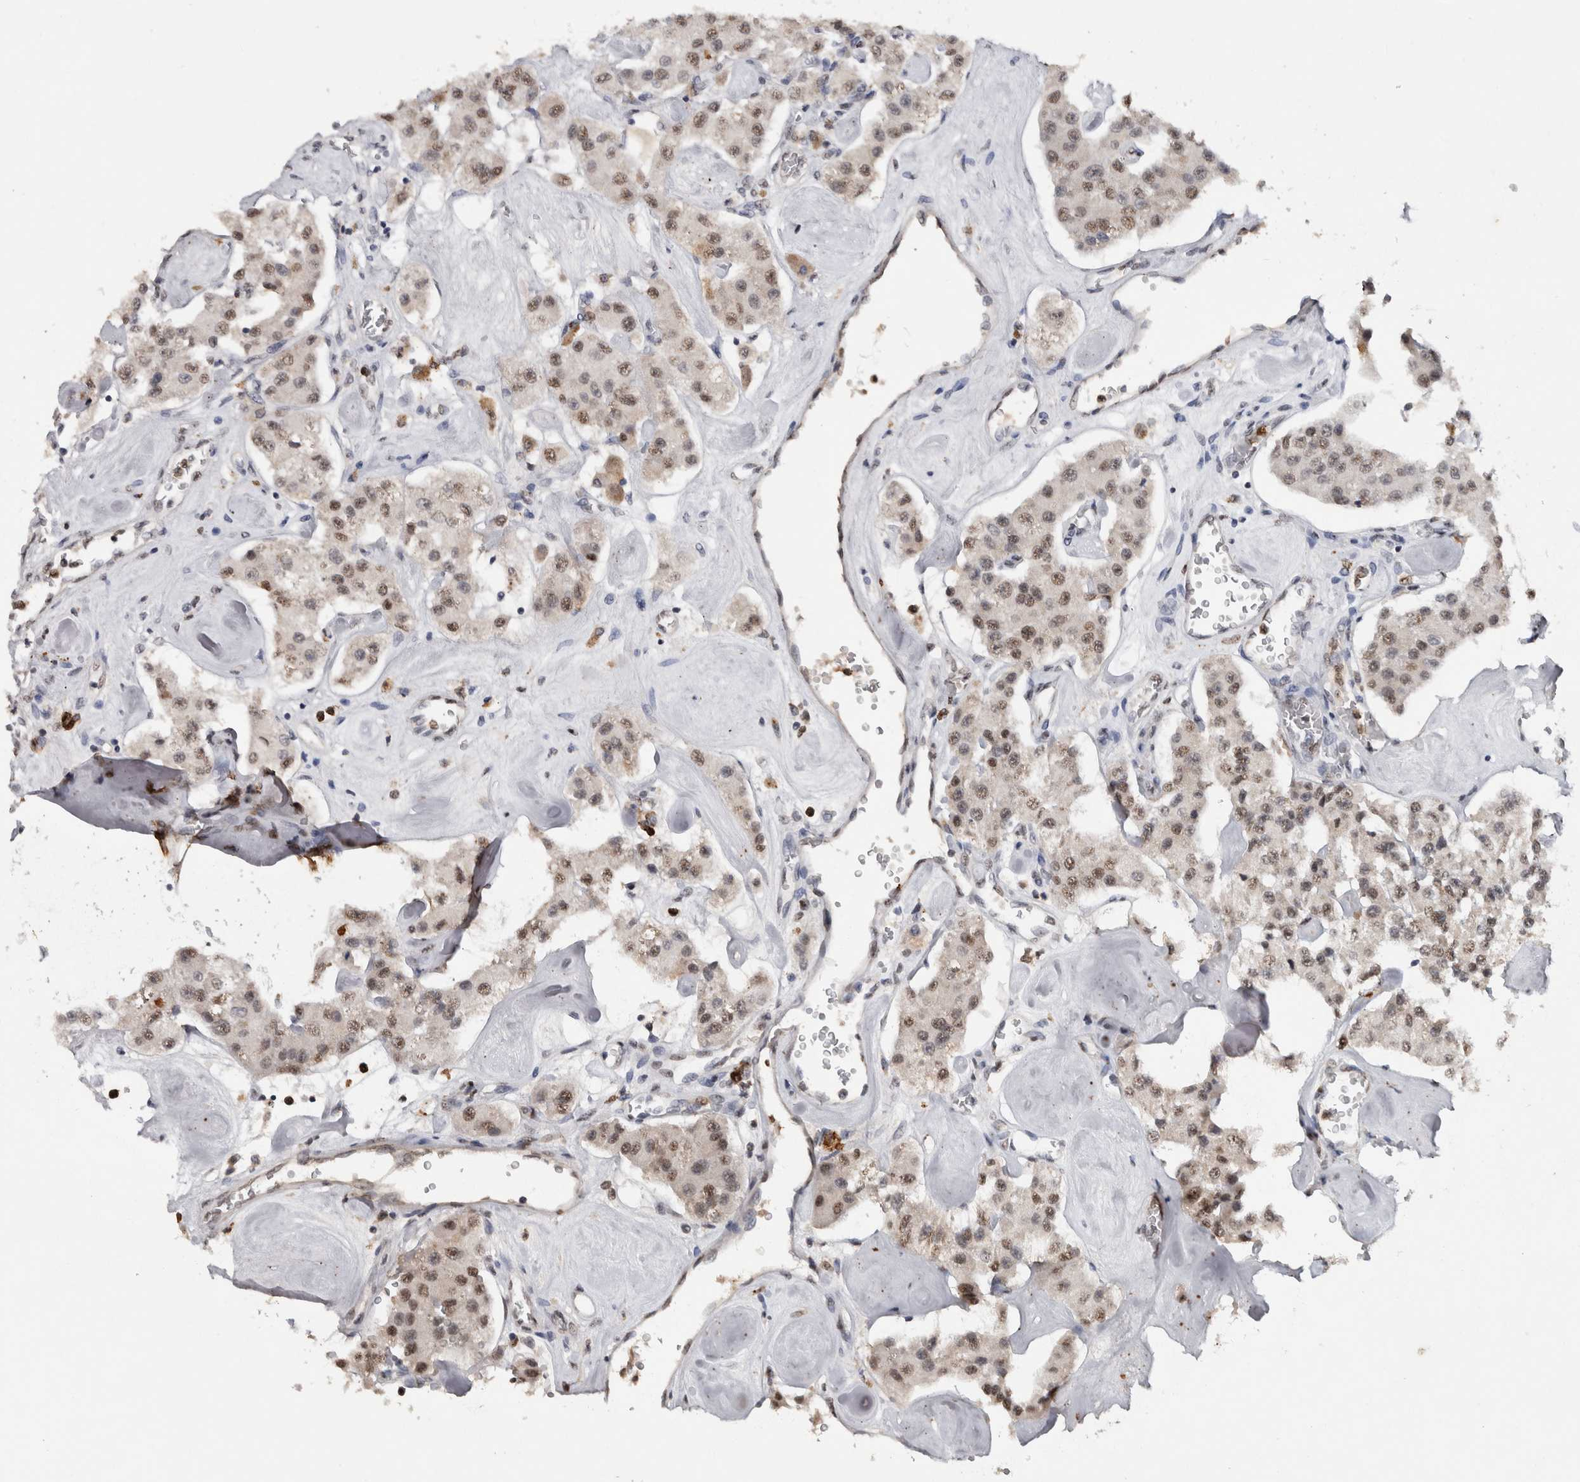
{"staining": {"intensity": "weak", "quantity": ">75%", "location": "nuclear"}, "tissue": "carcinoid", "cell_type": "Tumor cells", "image_type": "cancer", "snomed": [{"axis": "morphology", "description": "Carcinoid, malignant, NOS"}, {"axis": "topography", "description": "Pancreas"}], "caption": "This is a histology image of IHC staining of malignant carcinoid, which shows weak expression in the nuclear of tumor cells.", "gene": "RPS6KA2", "patient": {"sex": "male", "age": 41}}